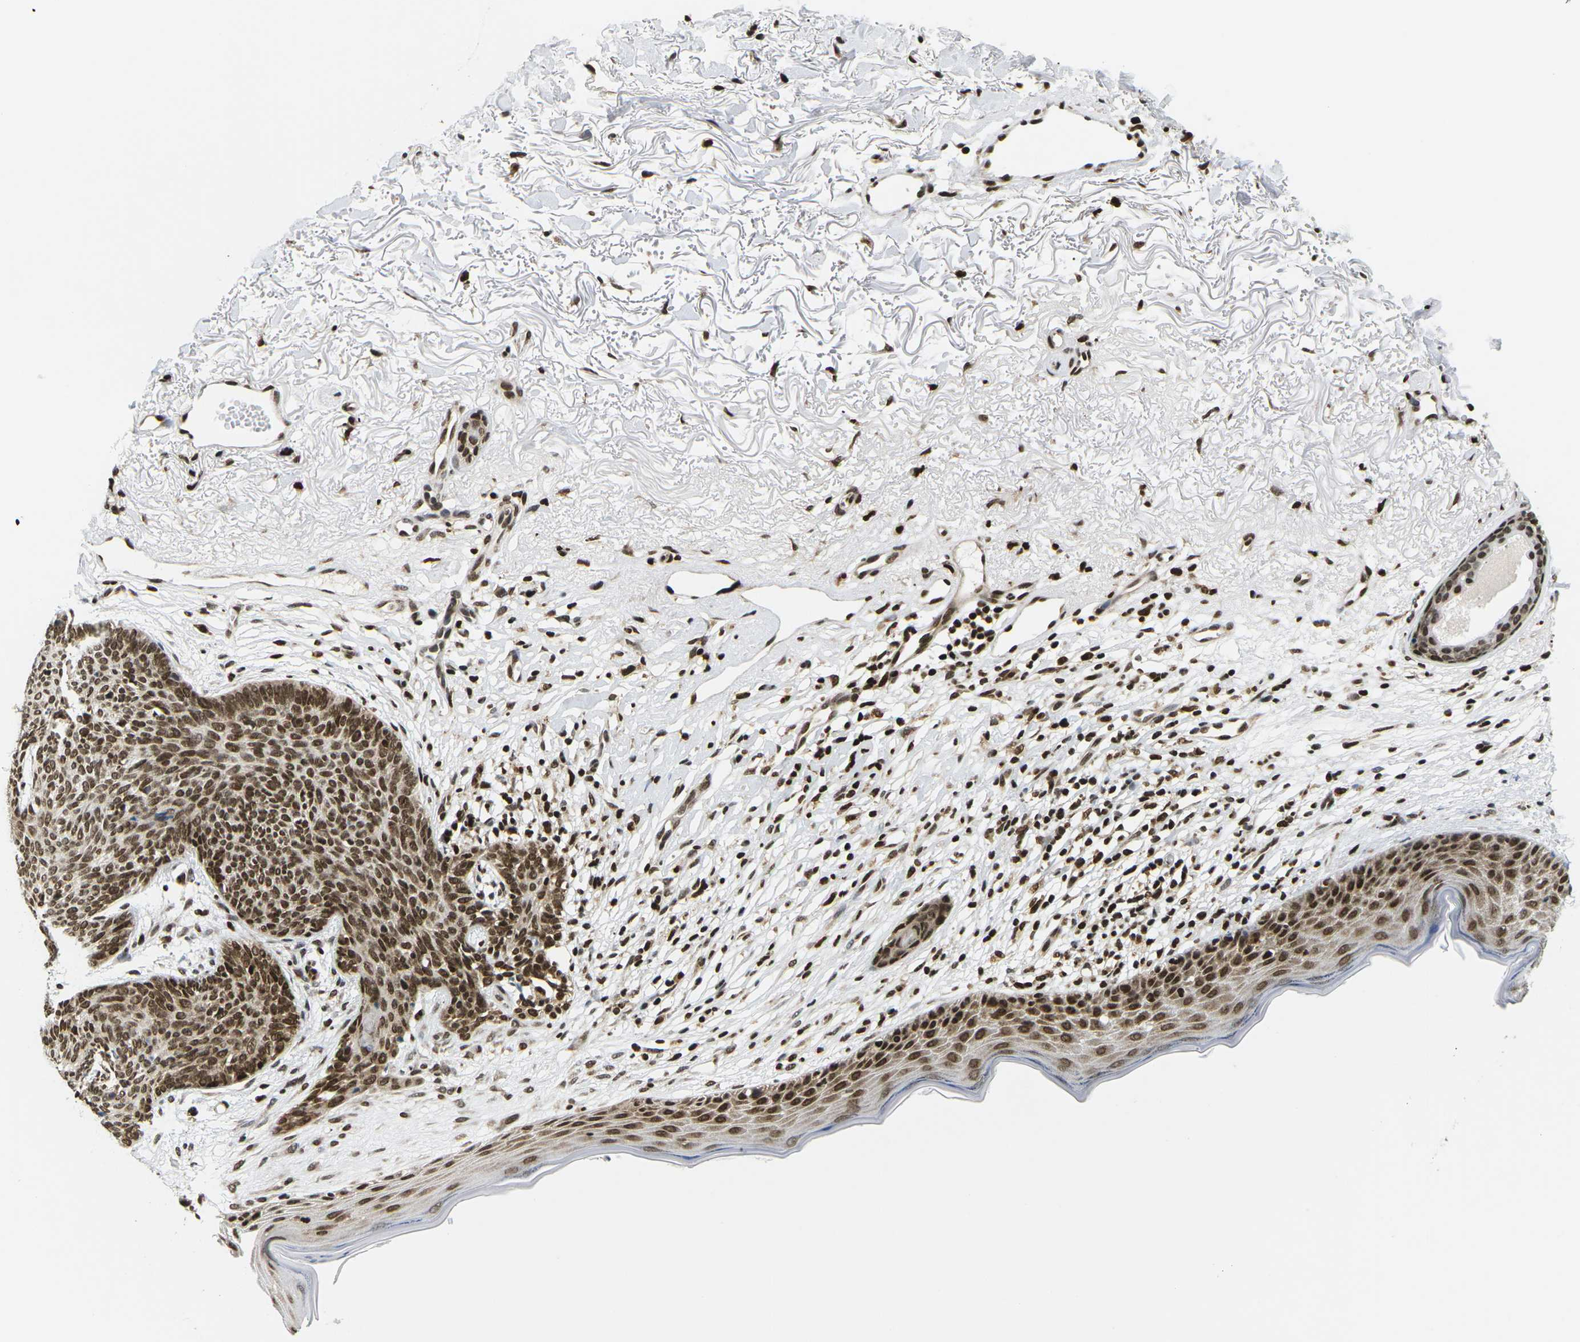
{"staining": {"intensity": "moderate", "quantity": ">75%", "location": "nuclear"}, "tissue": "skin cancer", "cell_type": "Tumor cells", "image_type": "cancer", "snomed": [{"axis": "morphology", "description": "Normal tissue, NOS"}, {"axis": "morphology", "description": "Basal cell carcinoma"}, {"axis": "topography", "description": "Skin"}], "caption": "This image exhibits IHC staining of human skin cancer, with medium moderate nuclear staining in approximately >75% of tumor cells.", "gene": "CELF1", "patient": {"sex": "female", "age": 70}}